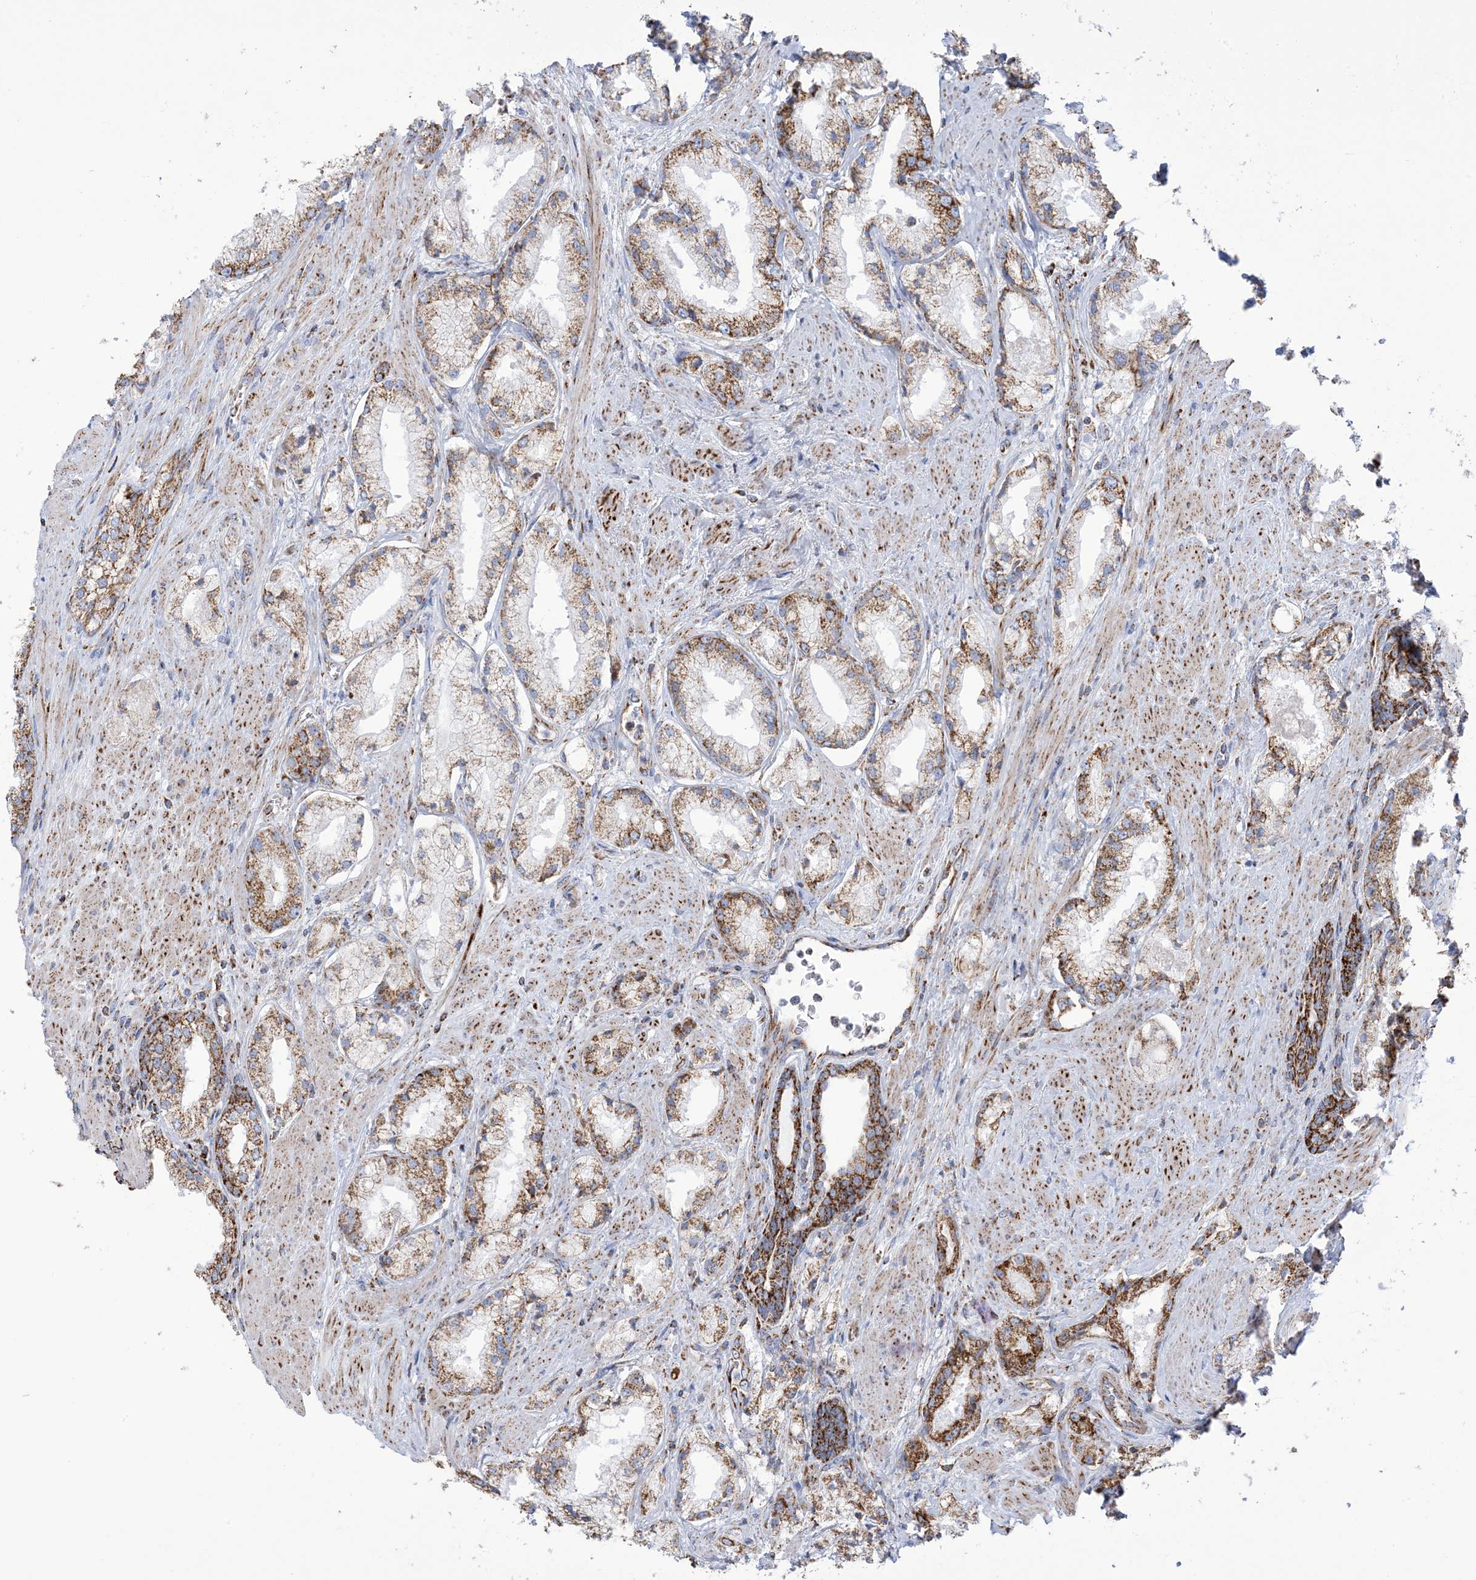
{"staining": {"intensity": "moderate", "quantity": ">75%", "location": "cytoplasmic/membranous"}, "tissue": "prostate cancer", "cell_type": "Tumor cells", "image_type": "cancer", "snomed": [{"axis": "morphology", "description": "Adenocarcinoma, Low grade"}, {"axis": "topography", "description": "Prostate"}], "caption": "Human adenocarcinoma (low-grade) (prostate) stained with a protein marker shows moderate staining in tumor cells.", "gene": "SAMM50", "patient": {"sex": "male", "age": 67}}